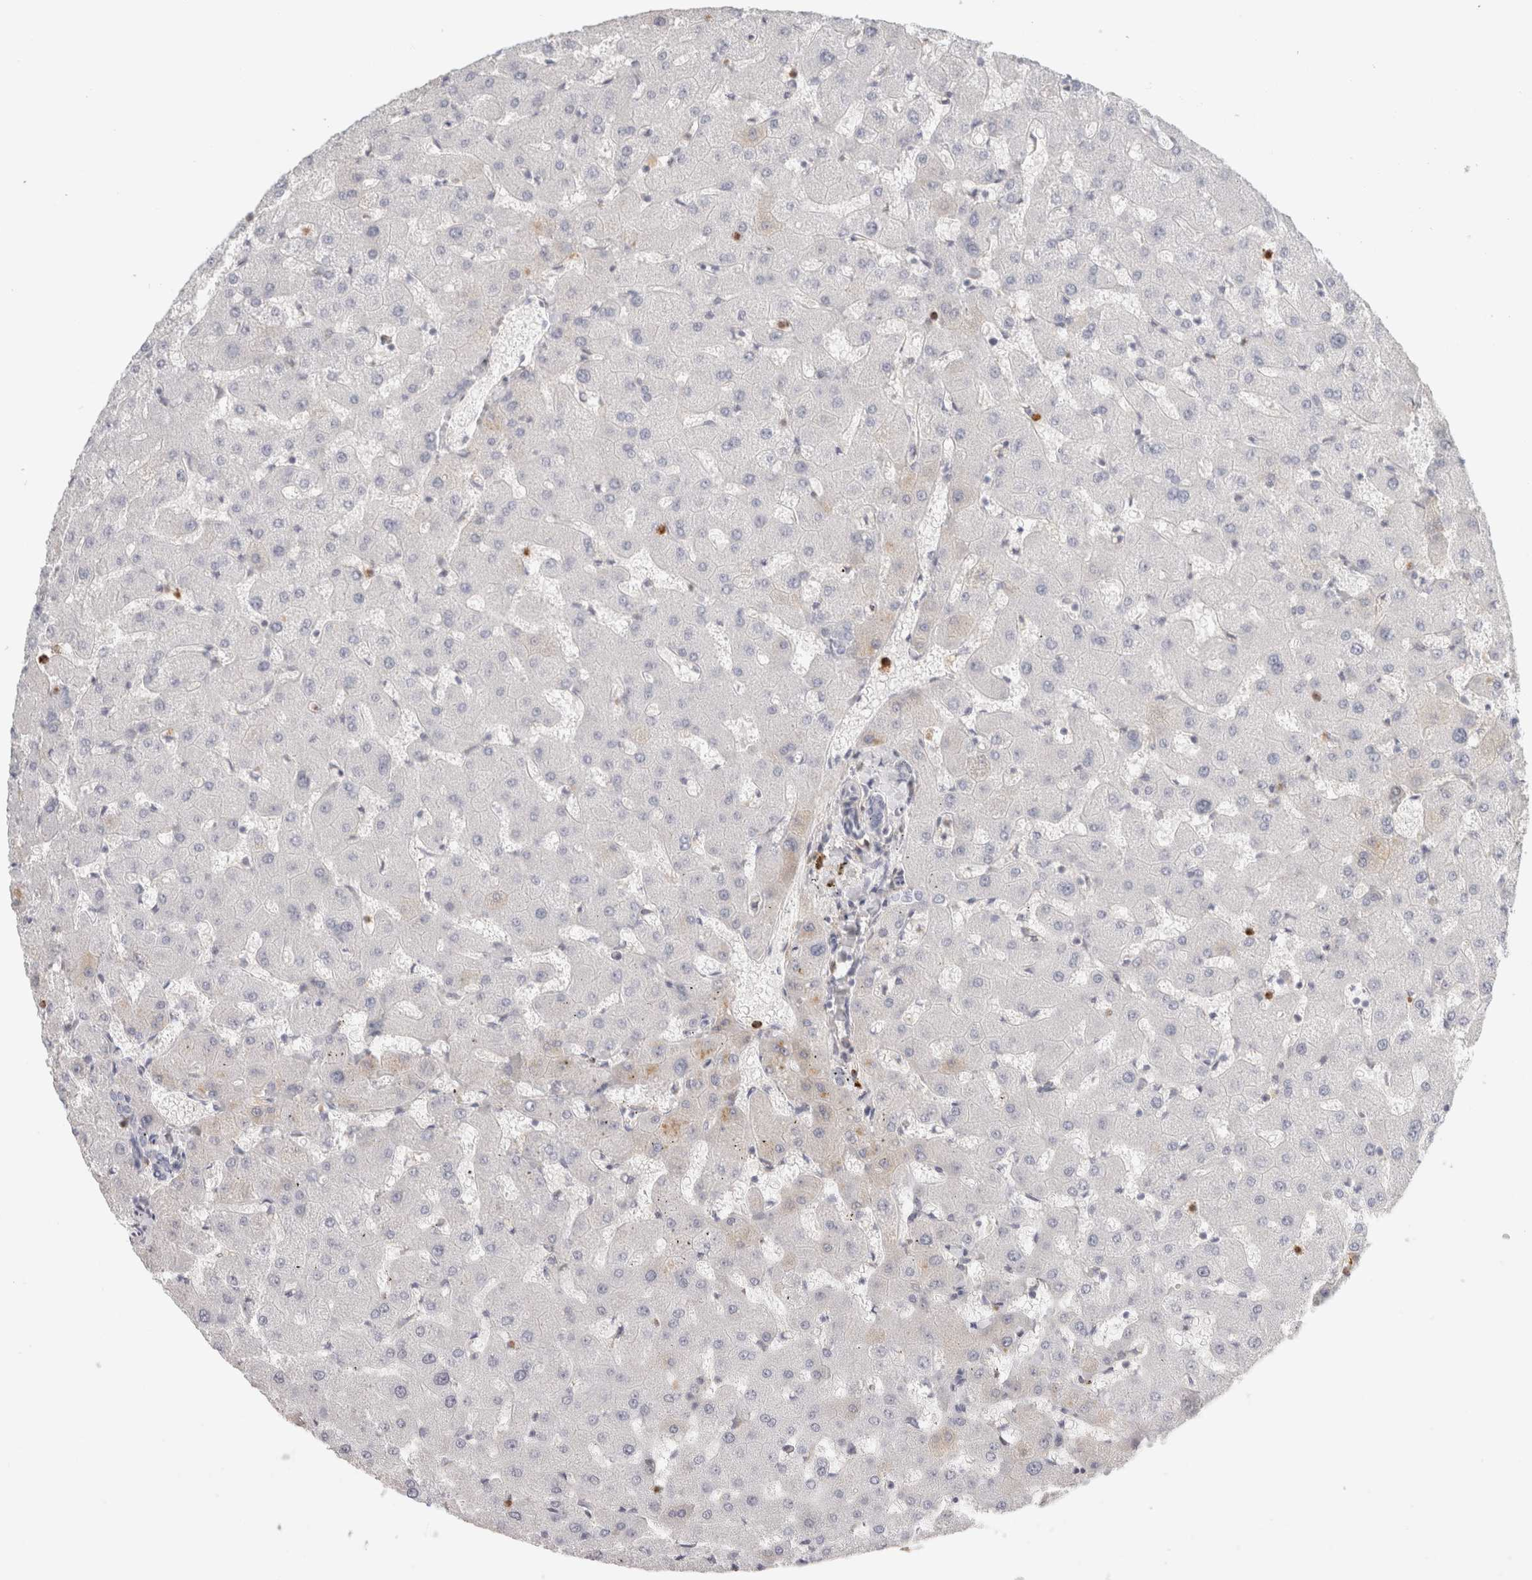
{"staining": {"intensity": "negative", "quantity": "none", "location": "none"}, "tissue": "liver", "cell_type": "Cholangiocytes", "image_type": "normal", "snomed": [{"axis": "morphology", "description": "Normal tissue, NOS"}, {"axis": "topography", "description": "Liver"}], "caption": "This is an immunohistochemistry histopathology image of benign human liver. There is no staining in cholangiocytes.", "gene": "FGL2", "patient": {"sex": "female", "age": 63}}